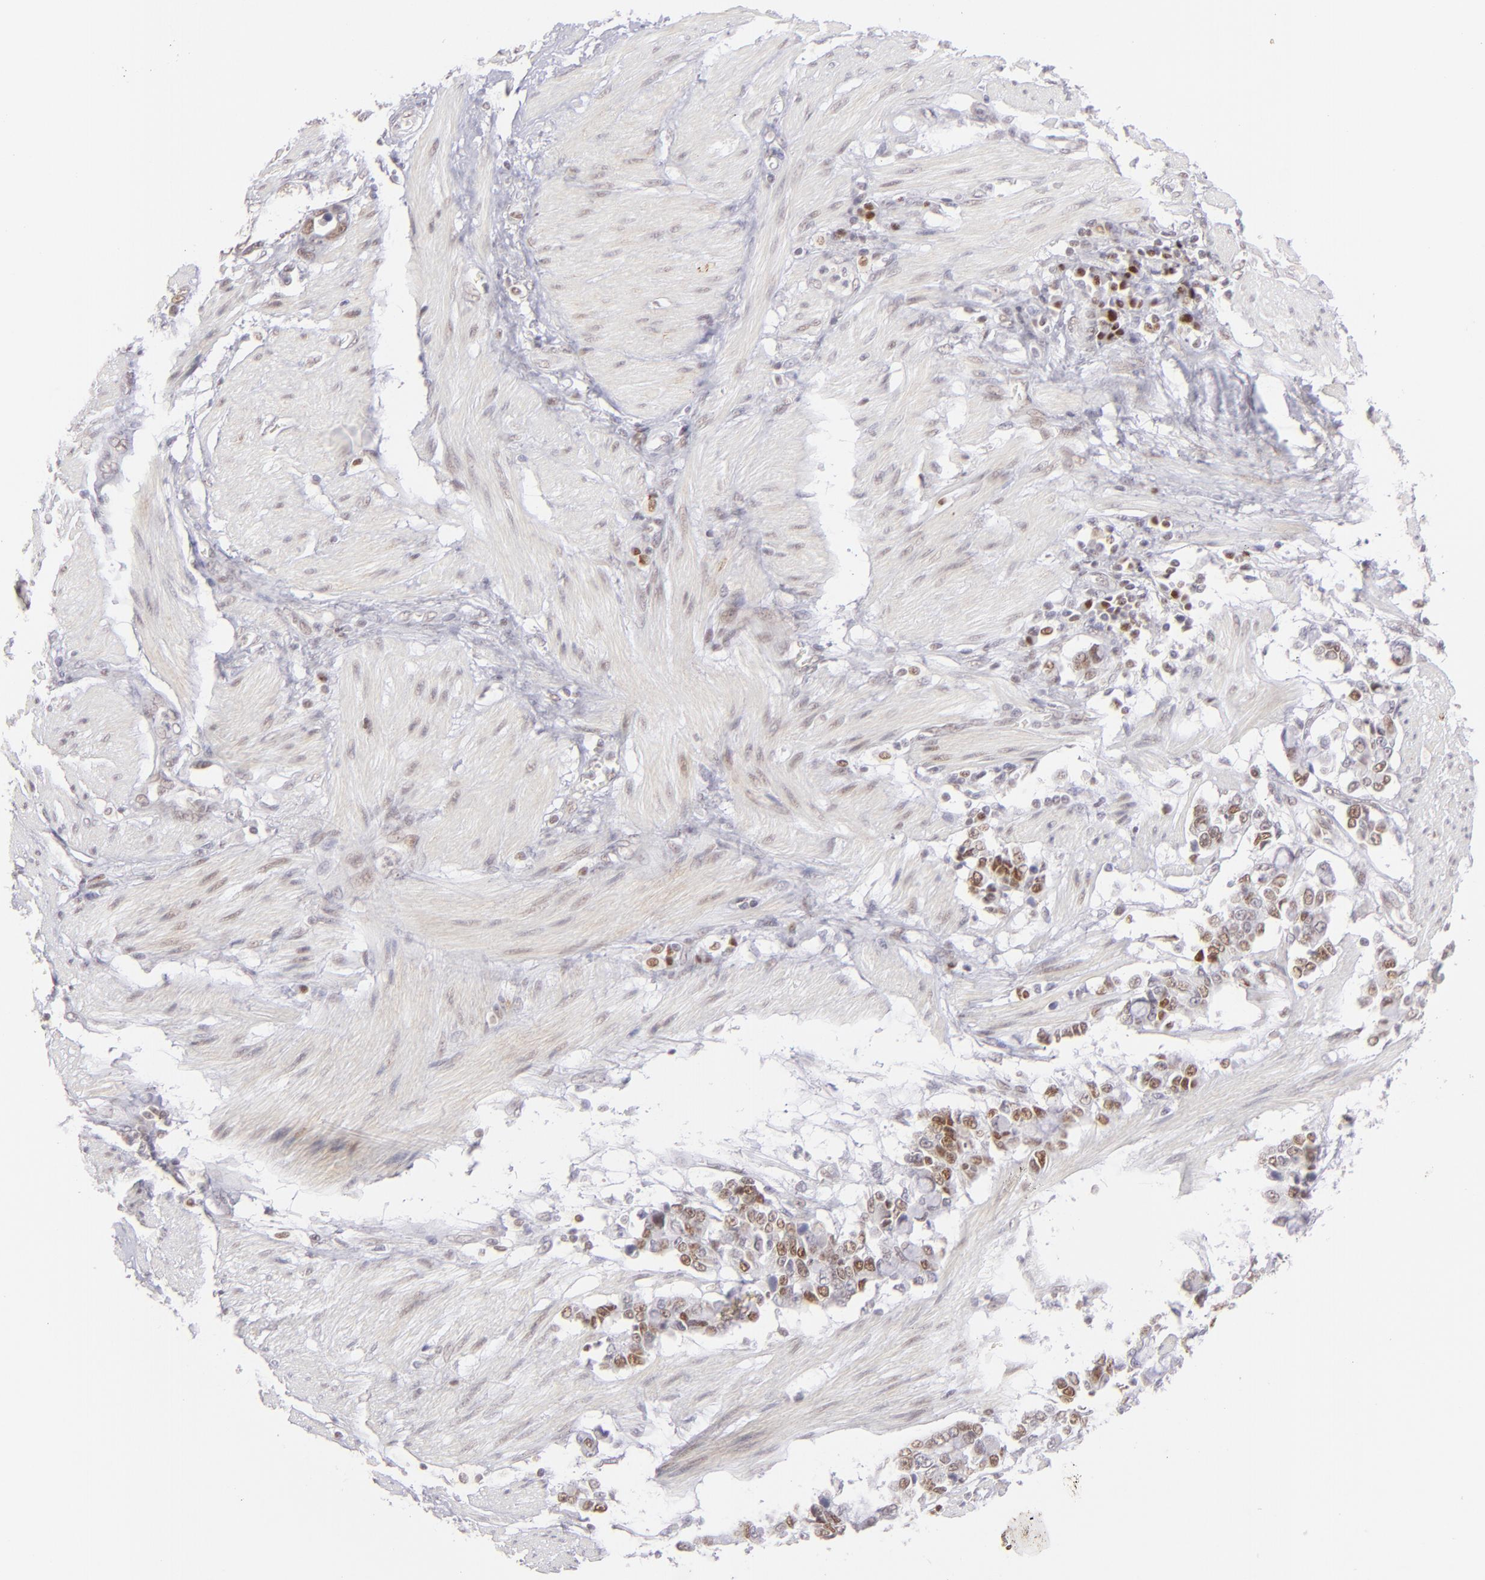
{"staining": {"intensity": "weak", "quantity": "25%-75%", "location": "nuclear"}, "tissue": "stomach cancer", "cell_type": "Tumor cells", "image_type": "cancer", "snomed": [{"axis": "morphology", "description": "Adenocarcinoma, NOS"}, {"axis": "topography", "description": "Stomach"}], "caption": "Stomach cancer stained with a brown dye demonstrates weak nuclear positive expression in about 25%-75% of tumor cells.", "gene": "POU2F1", "patient": {"sex": "male", "age": 78}}